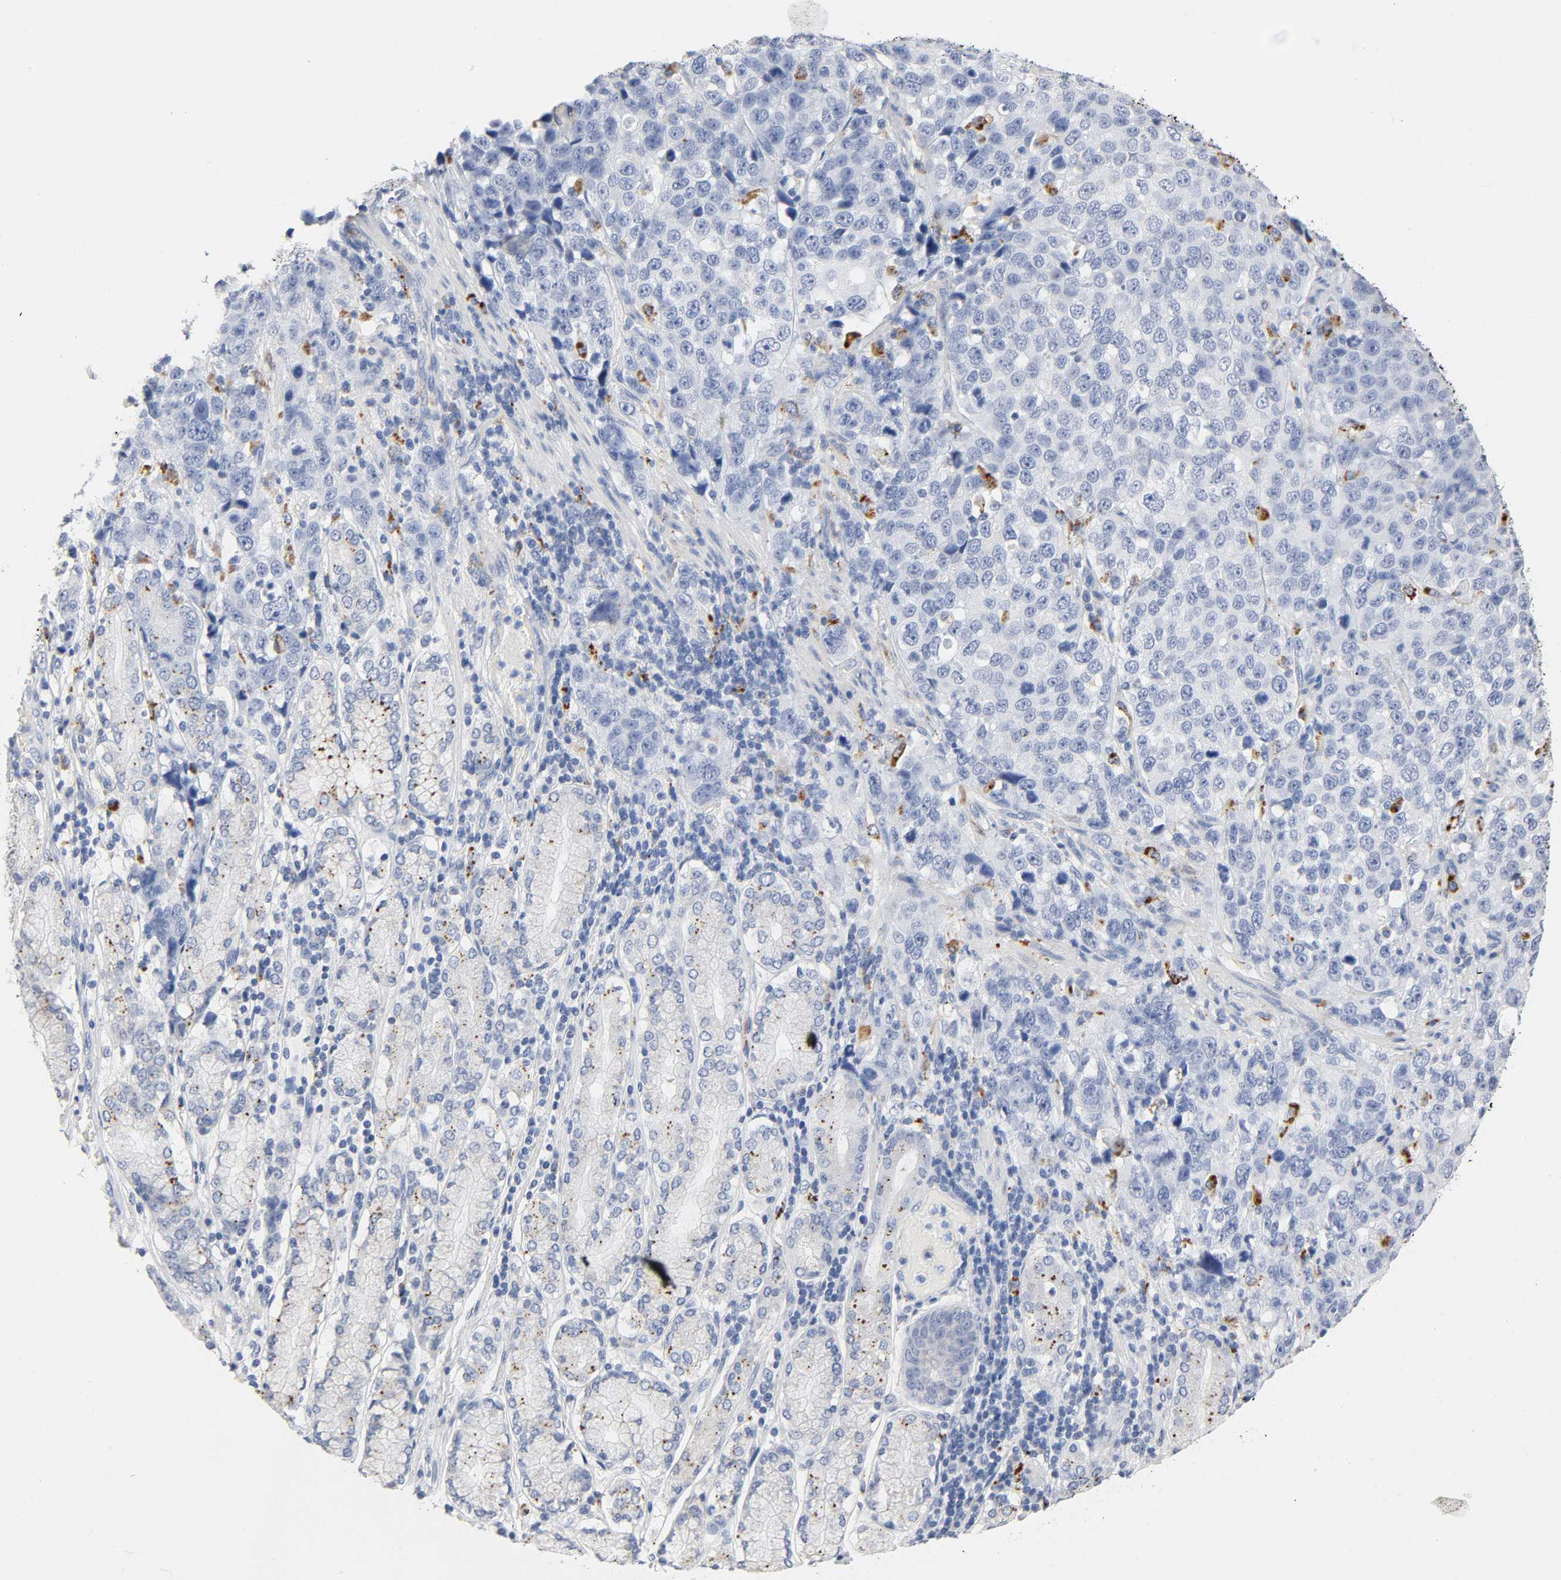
{"staining": {"intensity": "negative", "quantity": "none", "location": "none"}, "tissue": "stomach cancer", "cell_type": "Tumor cells", "image_type": "cancer", "snomed": [{"axis": "morphology", "description": "Normal tissue, NOS"}, {"axis": "morphology", "description": "Adenocarcinoma, NOS"}, {"axis": "topography", "description": "Stomach"}], "caption": "Tumor cells show no significant expression in stomach adenocarcinoma.", "gene": "PLP1", "patient": {"sex": "male", "age": 48}}